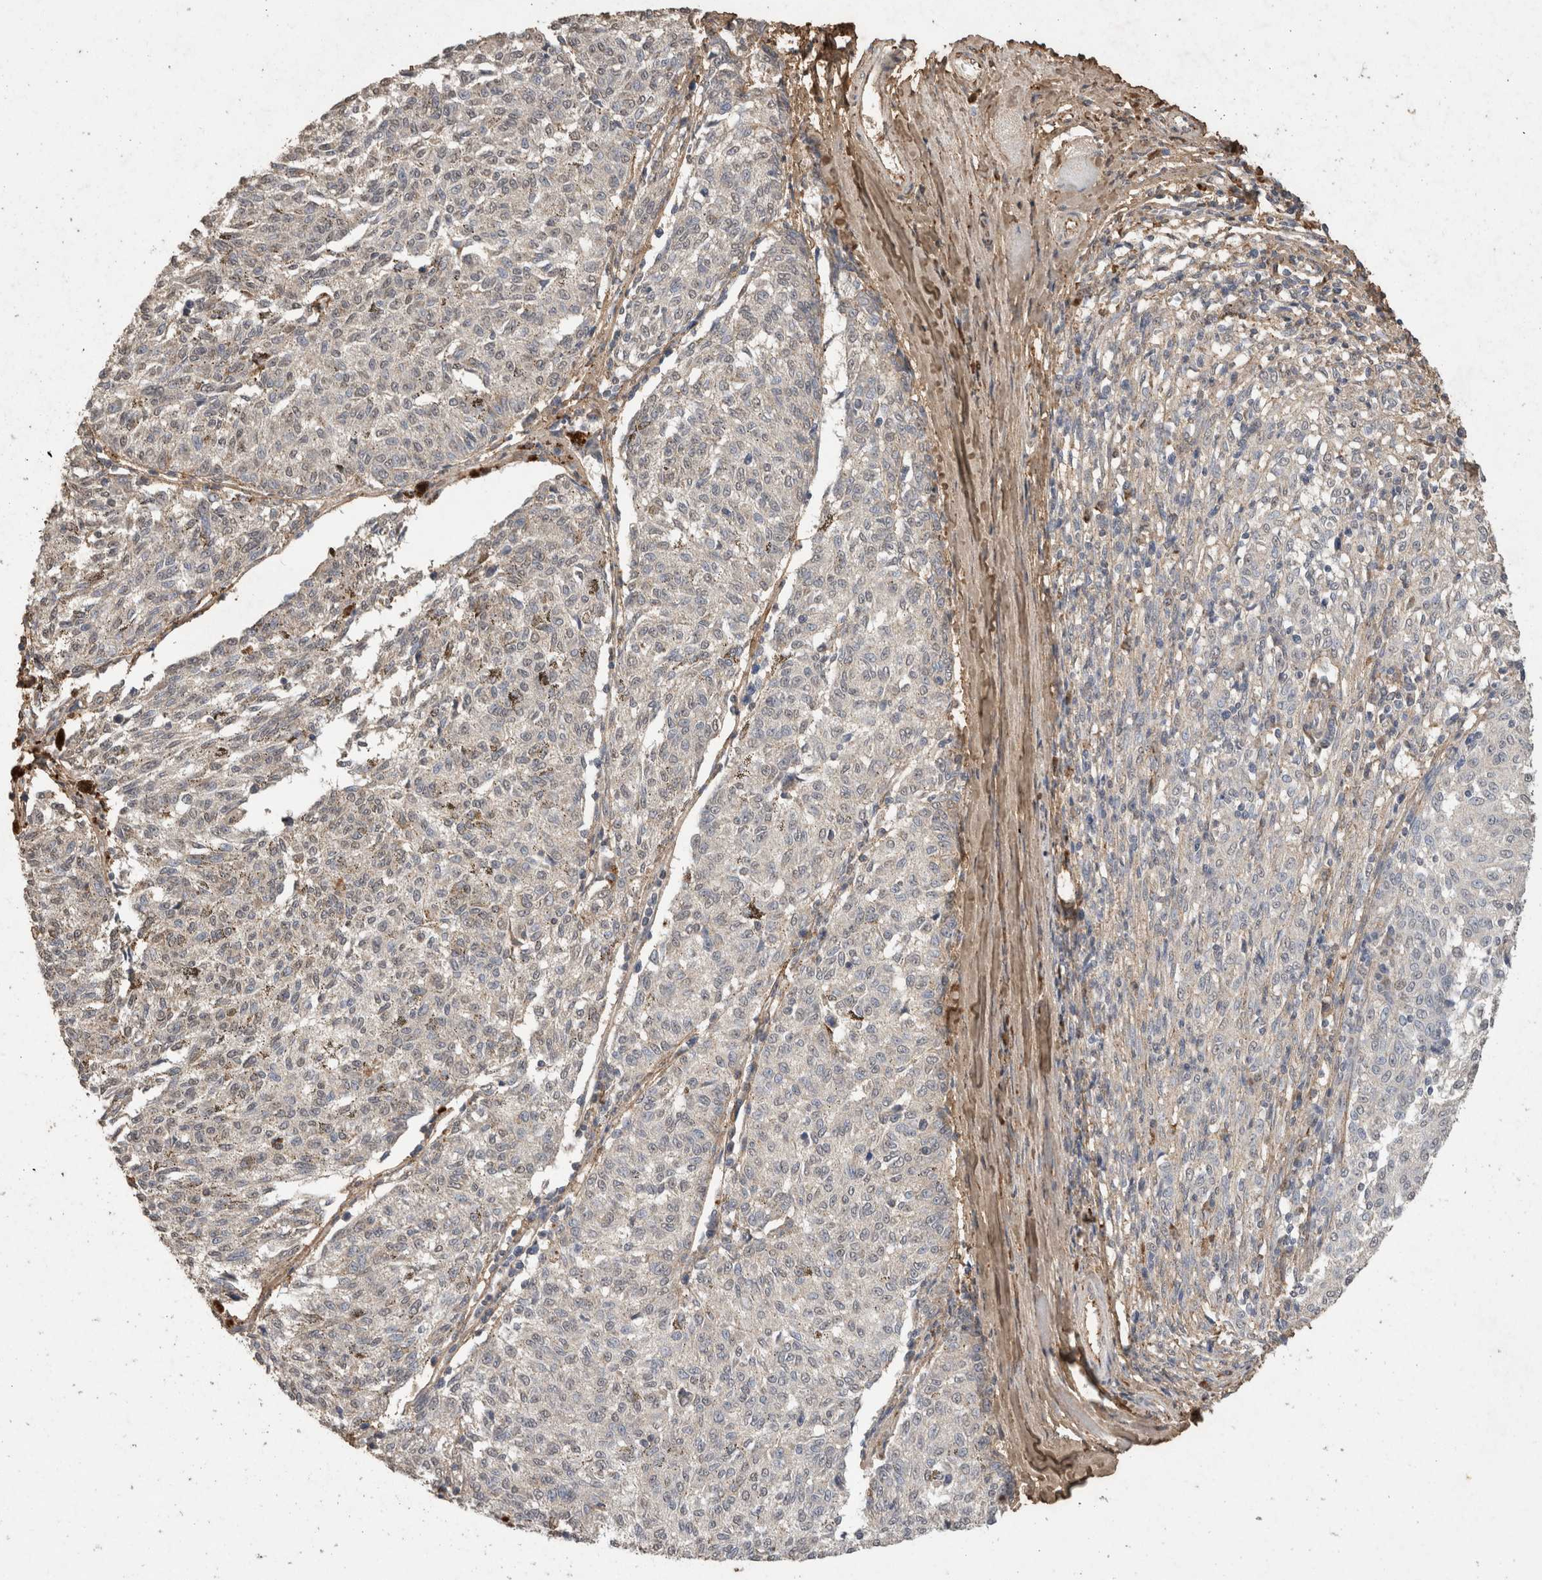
{"staining": {"intensity": "negative", "quantity": "none", "location": "none"}, "tissue": "melanoma", "cell_type": "Tumor cells", "image_type": "cancer", "snomed": [{"axis": "morphology", "description": "Malignant melanoma, NOS"}, {"axis": "topography", "description": "Skin"}], "caption": "An immunohistochemistry (IHC) histopathology image of melanoma is shown. There is no staining in tumor cells of melanoma.", "gene": "C1QTNF5", "patient": {"sex": "female", "age": 72}}